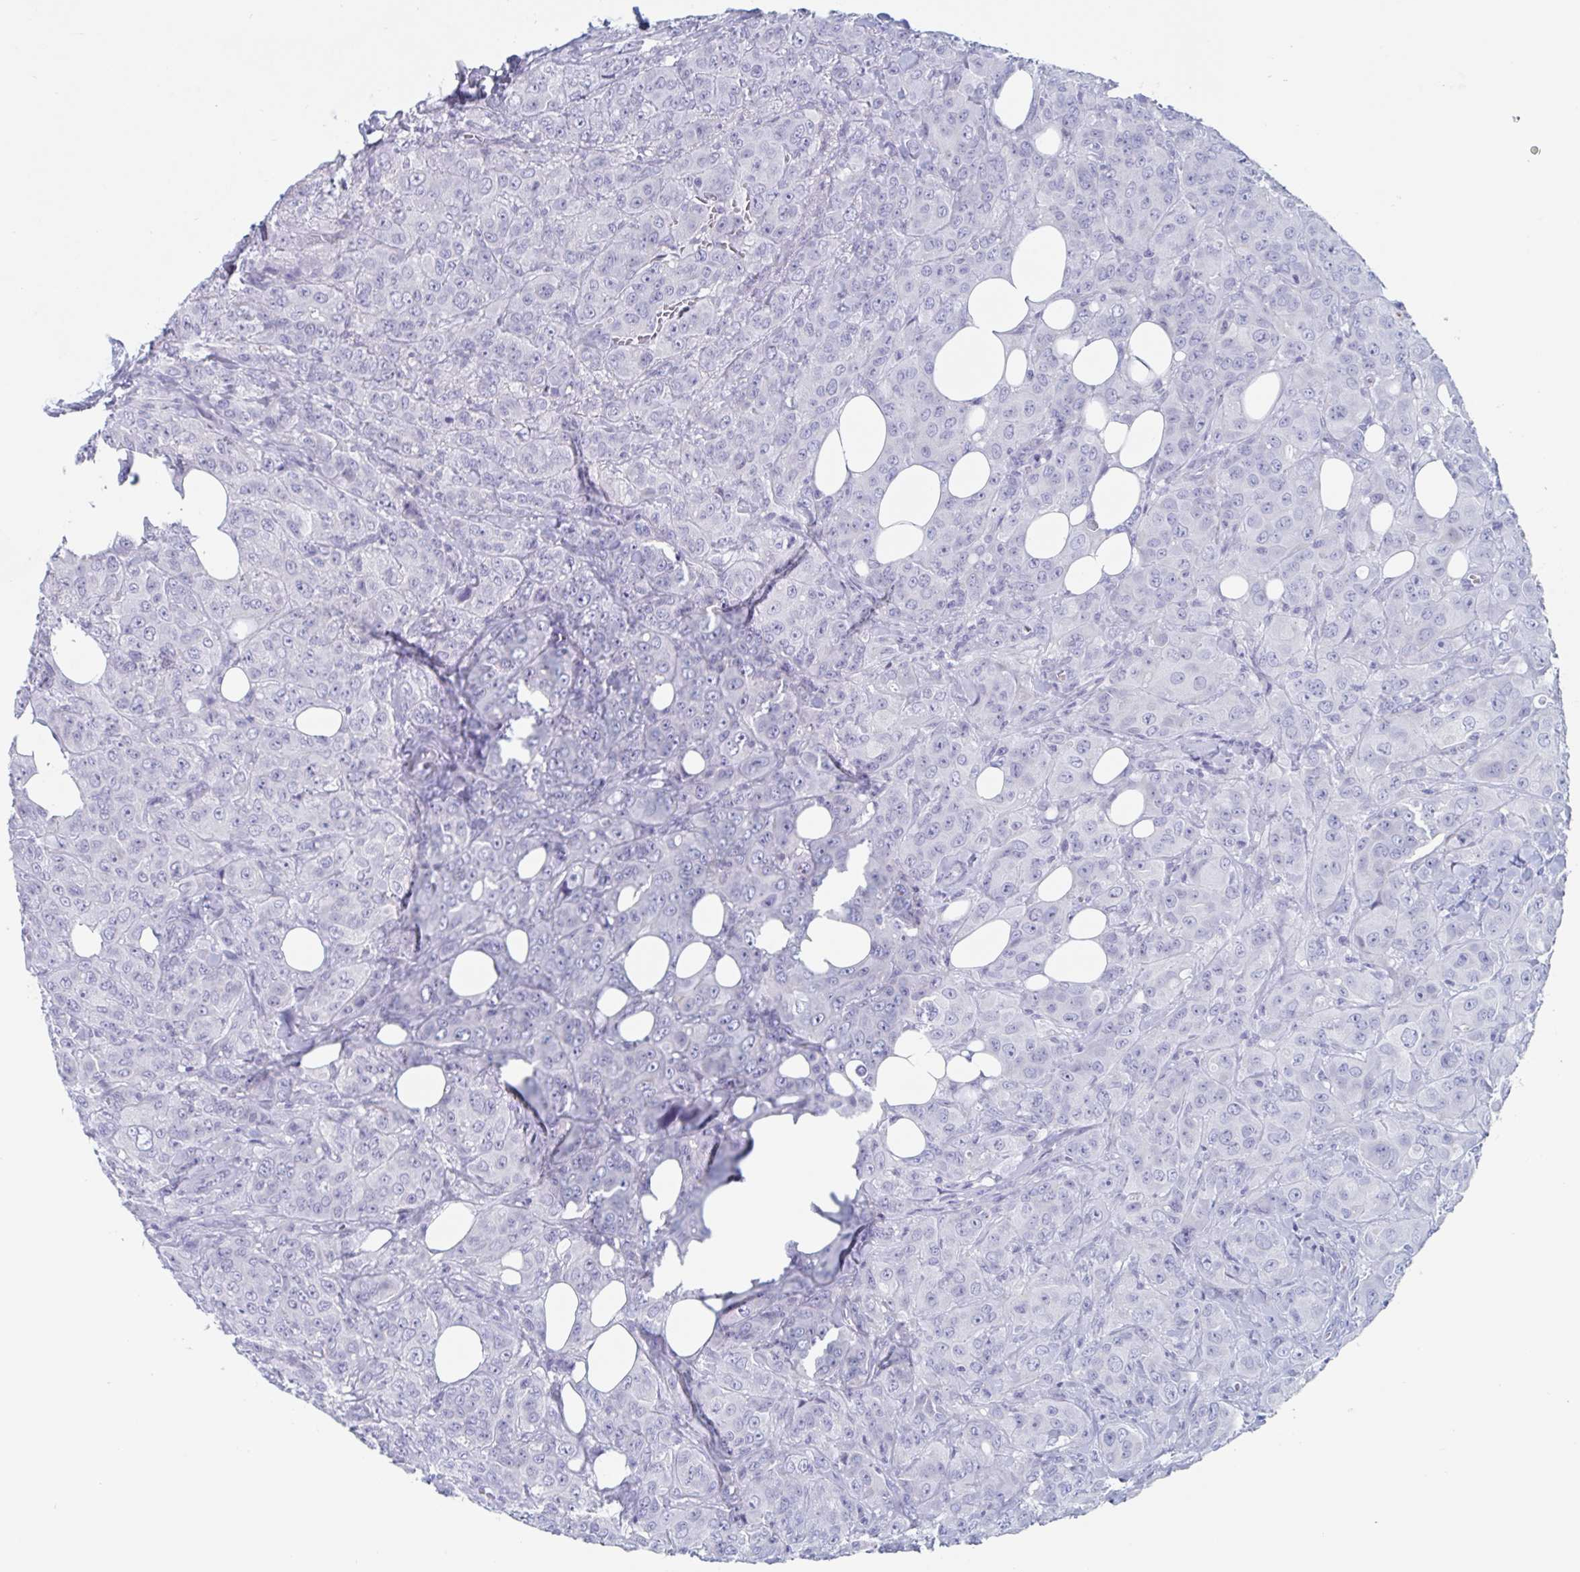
{"staining": {"intensity": "negative", "quantity": "none", "location": "none"}, "tissue": "breast cancer", "cell_type": "Tumor cells", "image_type": "cancer", "snomed": [{"axis": "morphology", "description": "Normal tissue, NOS"}, {"axis": "morphology", "description": "Duct carcinoma"}, {"axis": "topography", "description": "Breast"}], "caption": "This is a photomicrograph of IHC staining of invasive ductal carcinoma (breast), which shows no expression in tumor cells. The staining was performed using DAB (3,3'-diaminobenzidine) to visualize the protein expression in brown, while the nuclei were stained in blue with hematoxylin (Magnification: 20x).", "gene": "DPEP3", "patient": {"sex": "female", "age": 43}}